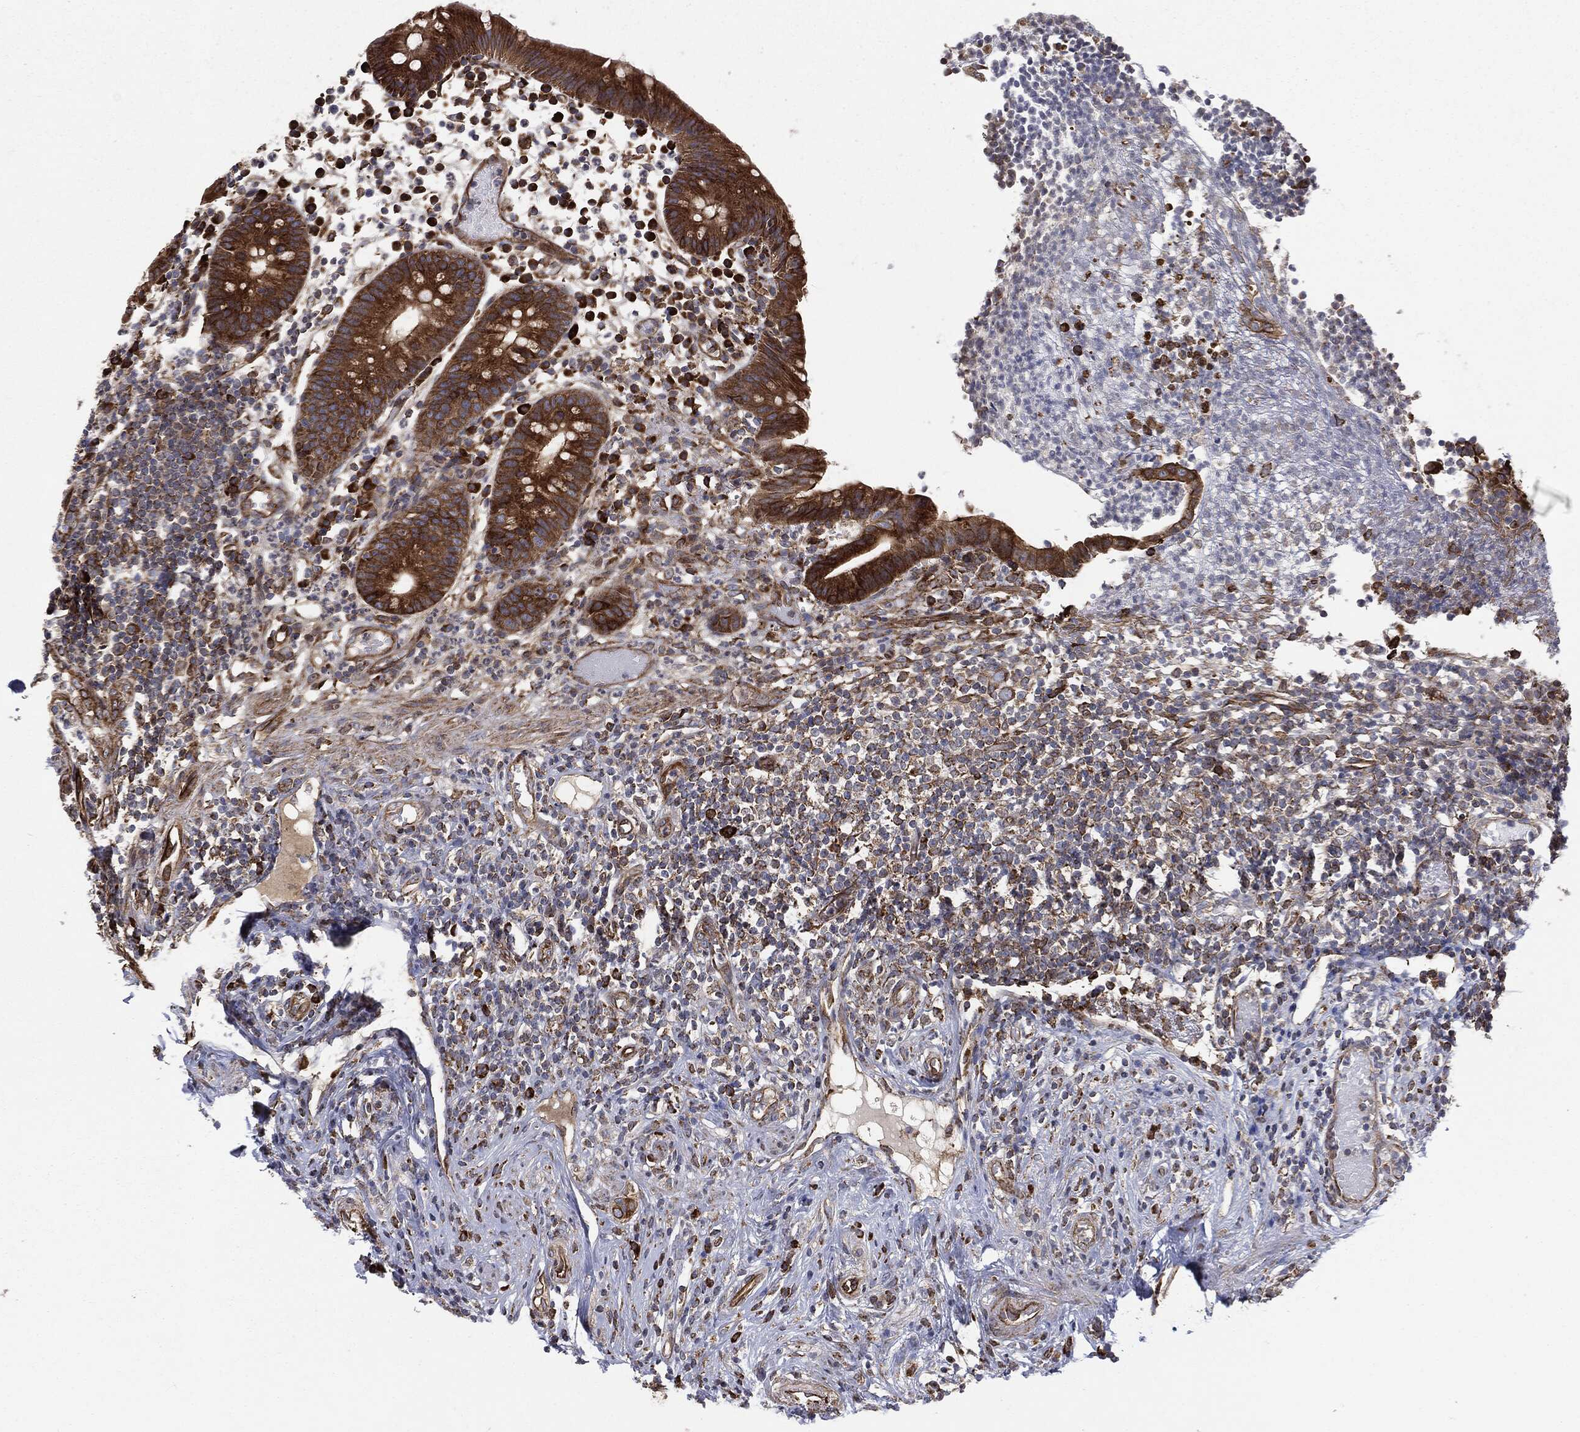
{"staining": {"intensity": "strong", "quantity": ">75%", "location": "cytoplasmic/membranous"}, "tissue": "appendix", "cell_type": "Glandular cells", "image_type": "normal", "snomed": [{"axis": "morphology", "description": "Normal tissue, NOS"}, {"axis": "topography", "description": "Appendix"}], "caption": "This is an image of IHC staining of benign appendix, which shows strong expression in the cytoplasmic/membranous of glandular cells.", "gene": "CYLD", "patient": {"sex": "female", "age": 40}}